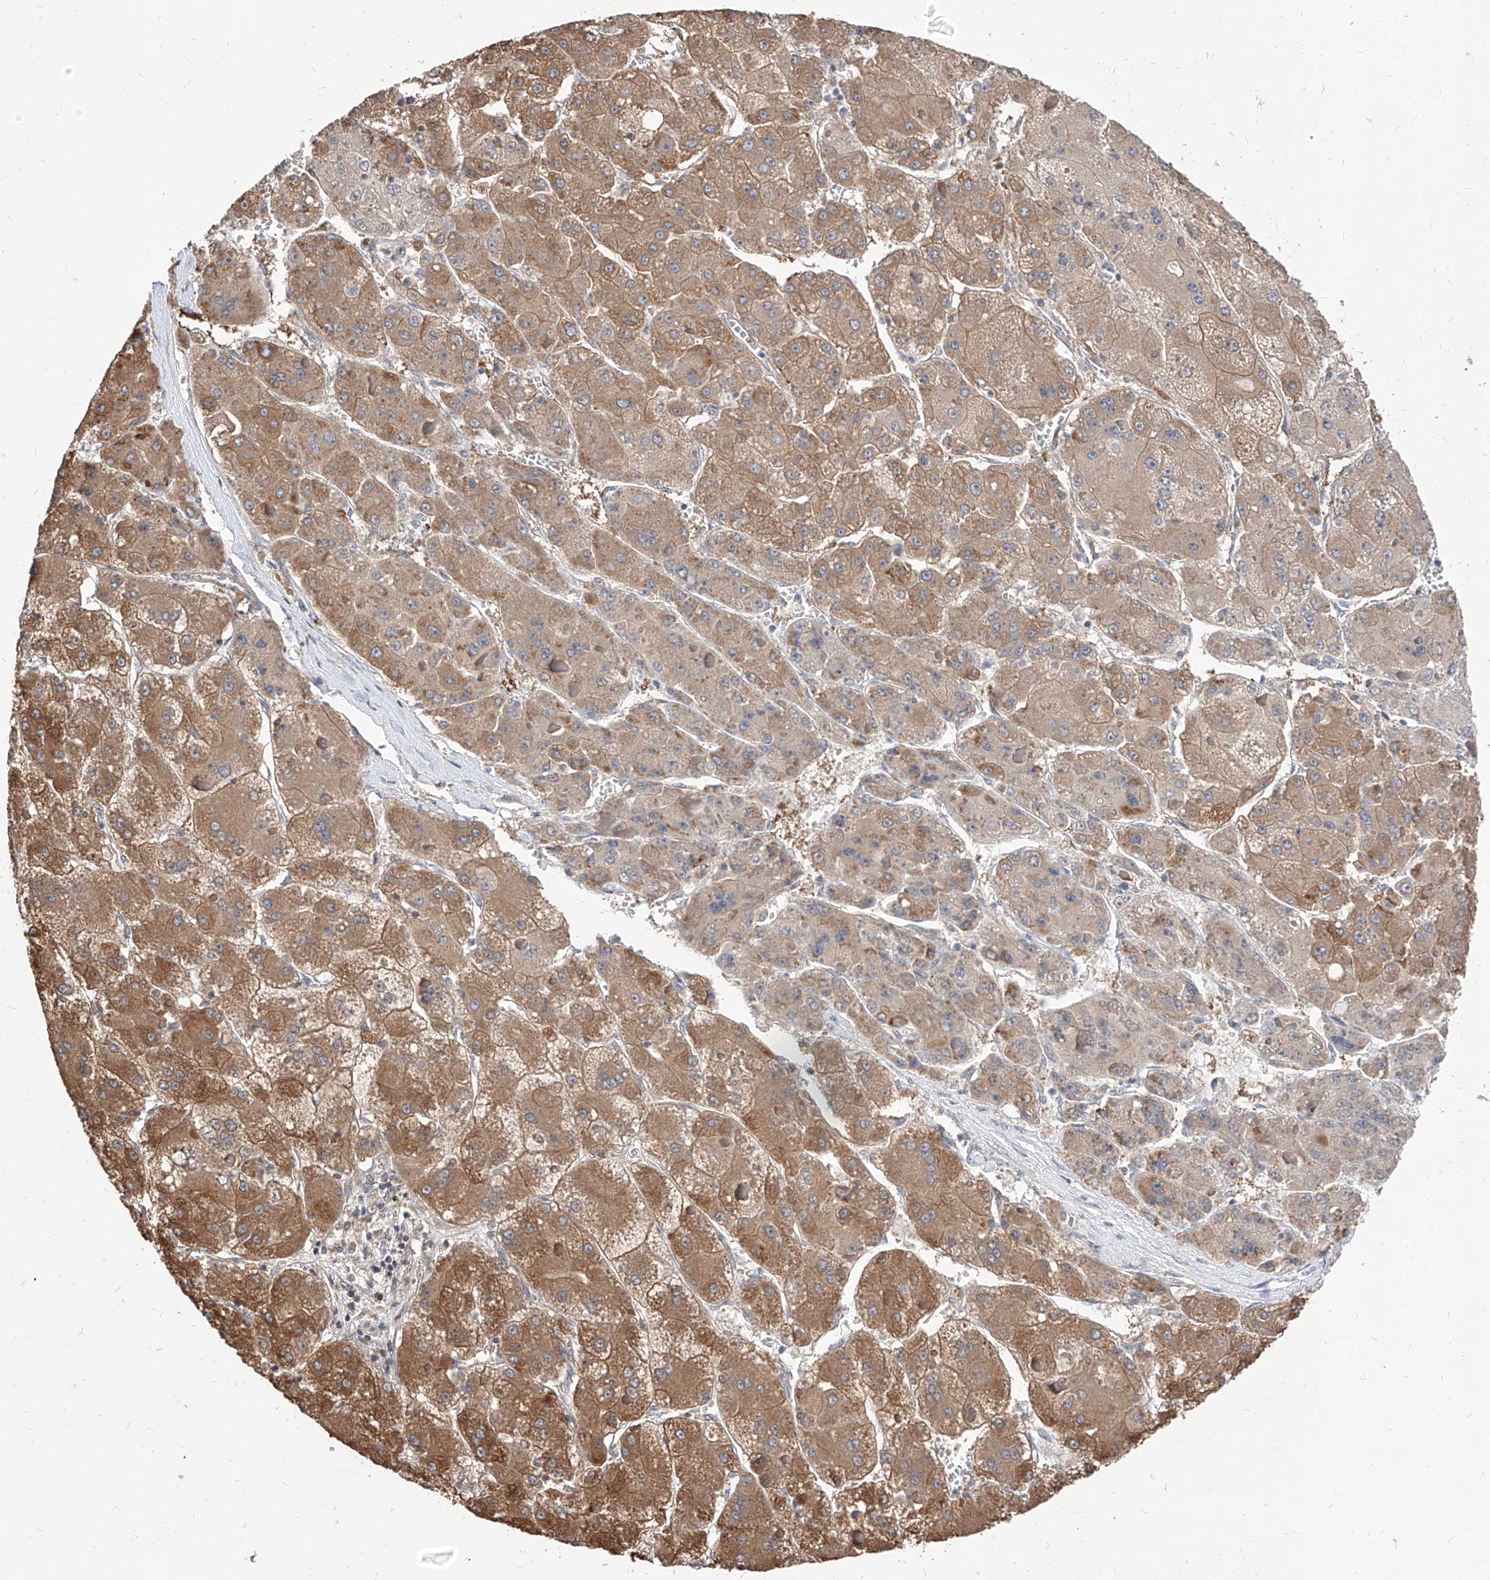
{"staining": {"intensity": "moderate", "quantity": ">75%", "location": "cytoplasmic/membranous"}, "tissue": "liver cancer", "cell_type": "Tumor cells", "image_type": "cancer", "snomed": [{"axis": "morphology", "description": "Carcinoma, Hepatocellular, NOS"}, {"axis": "topography", "description": "Liver"}], "caption": "DAB (3,3'-diaminobenzidine) immunohistochemical staining of liver hepatocellular carcinoma exhibits moderate cytoplasmic/membranous protein positivity in about >75% of tumor cells.", "gene": "C8orf82", "patient": {"sex": "female", "age": 73}}